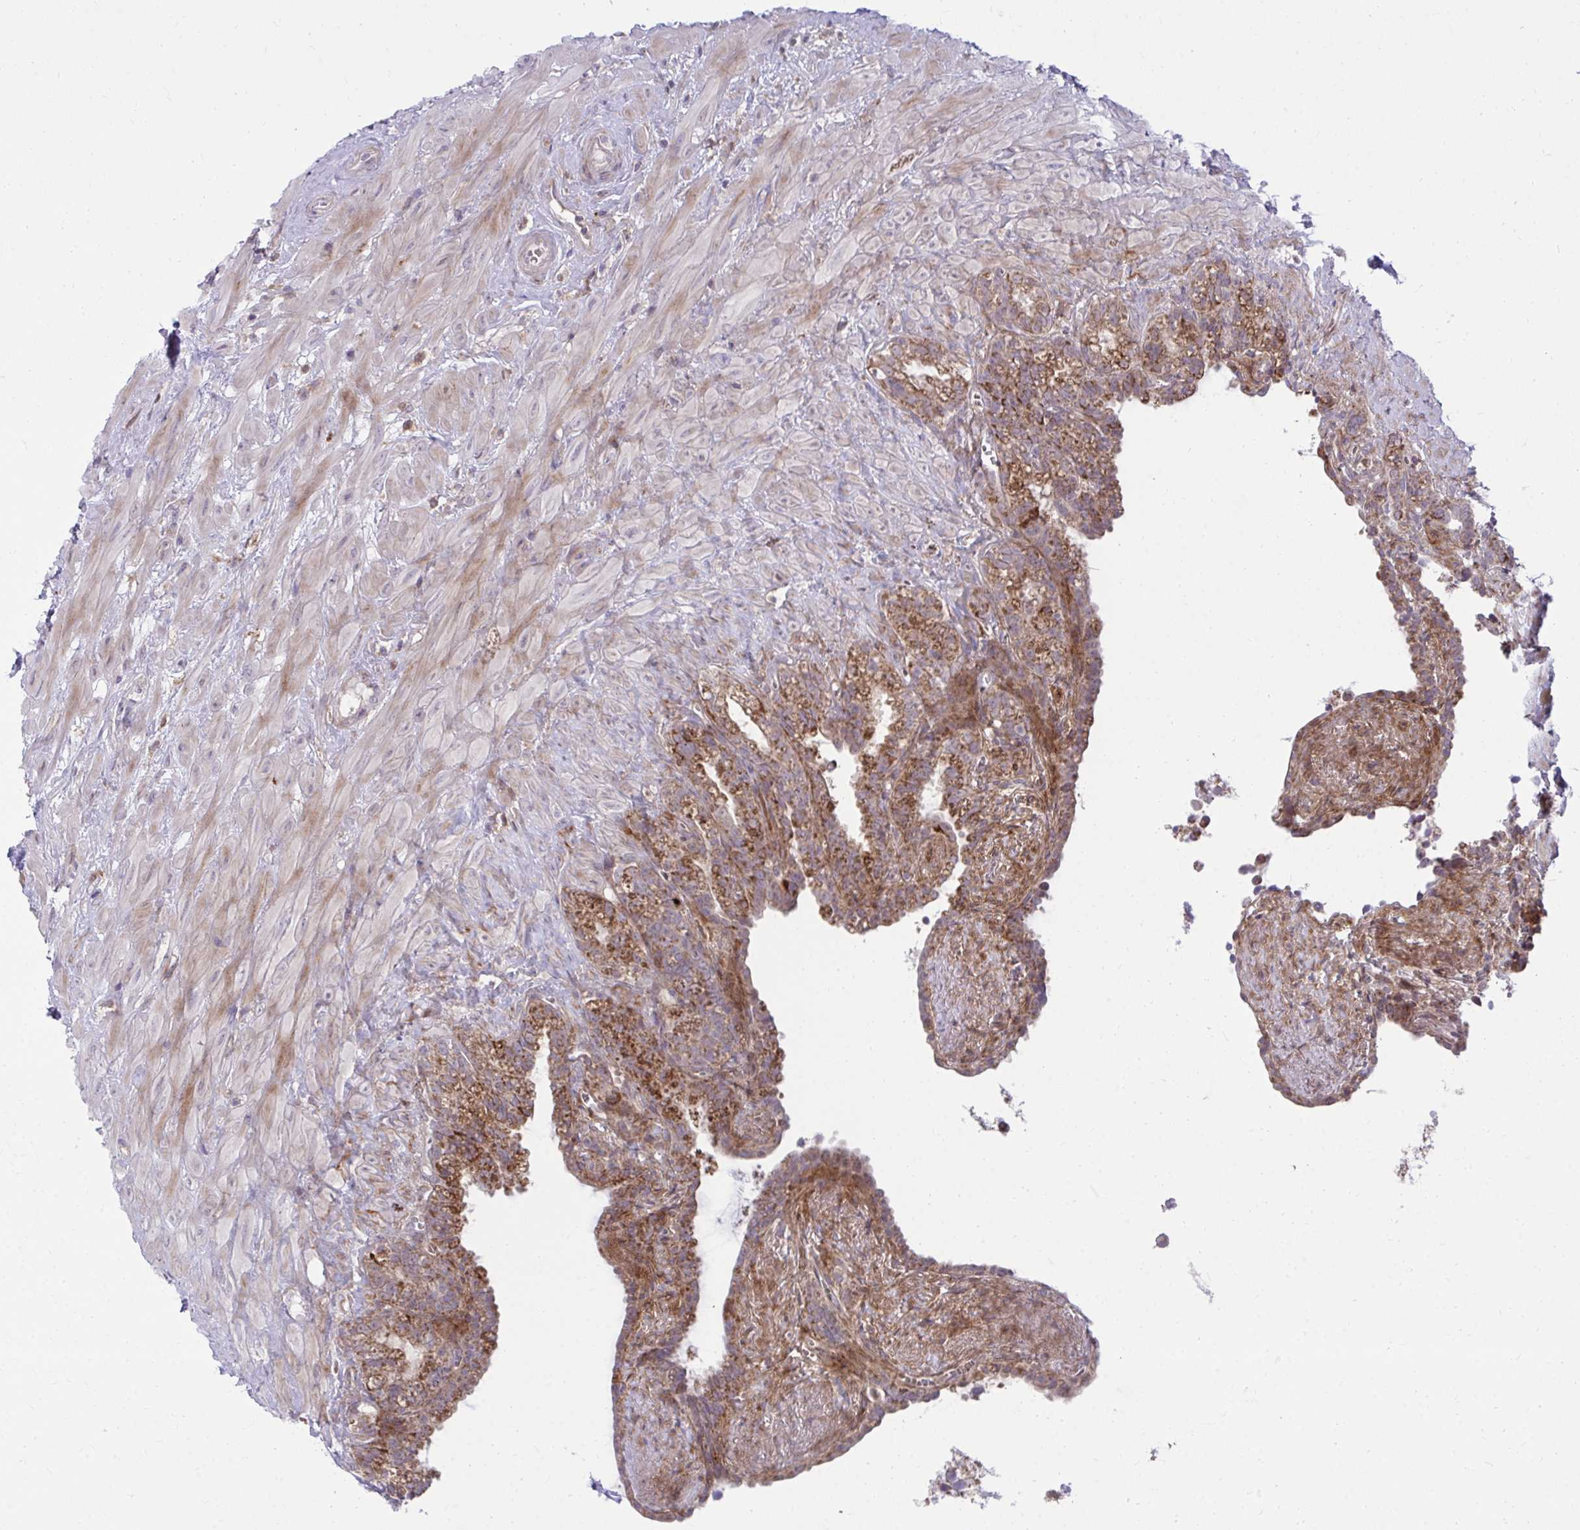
{"staining": {"intensity": "strong", "quantity": ">75%", "location": "cytoplasmic/membranous"}, "tissue": "seminal vesicle", "cell_type": "Glandular cells", "image_type": "normal", "snomed": [{"axis": "morphology", "description": "Normal tissue, NOS"}, {"axis": "topography", "description": "Seminal veicle"}], "caption": "Brown immunohistochemical staining in unremarkable seminal vesicle displays strong cytoplasmic/membranous expression in approximately >75% of glandular cells.", "gene": "C16orf54", "patient": {"sex": "male", "age": 76}}